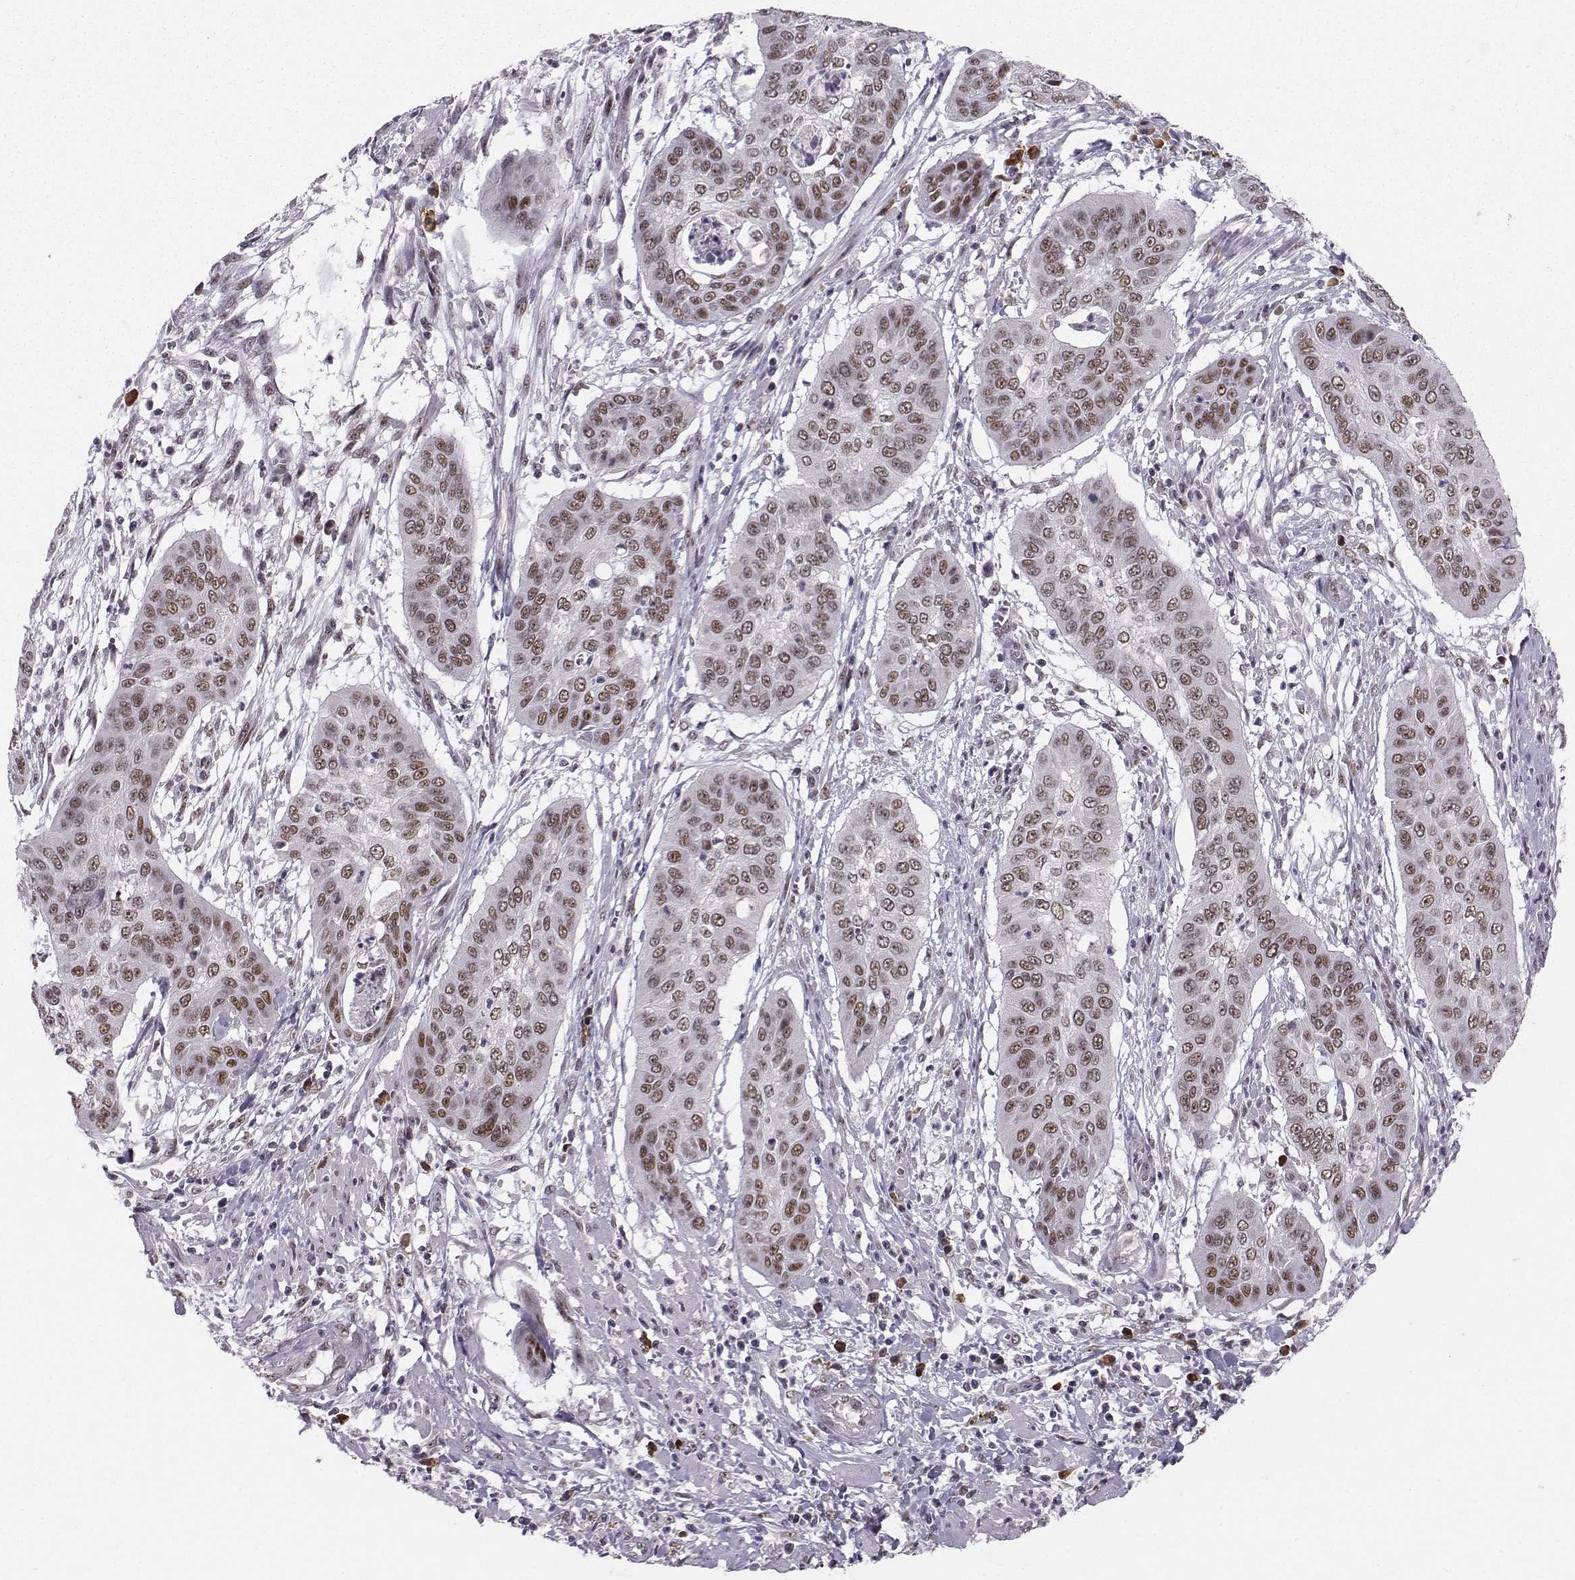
{"staining": {"intensity": "moderate", "quantity": ">75%", "location": "nuclear"}, "tissue": "cervical cancer", "cell_type": "Tumor cells", "image_type": "cancer", "snomed": [{"axis": "morphology", "description": "Squamous cell carcinoma, NOS"}, {"axis": "topography", "description": "Cervix"}], "caption": "A photomicrograph of squamous cell carcinoma (cervical) stained for a protein exhibits moderate nuclear brown staining in tumor cells. Immunohistochemistry stains the protein in brown and the nuclei are stained blue.", "gene": "RPP38", "patient": {"sex": "female", "age": 39}}